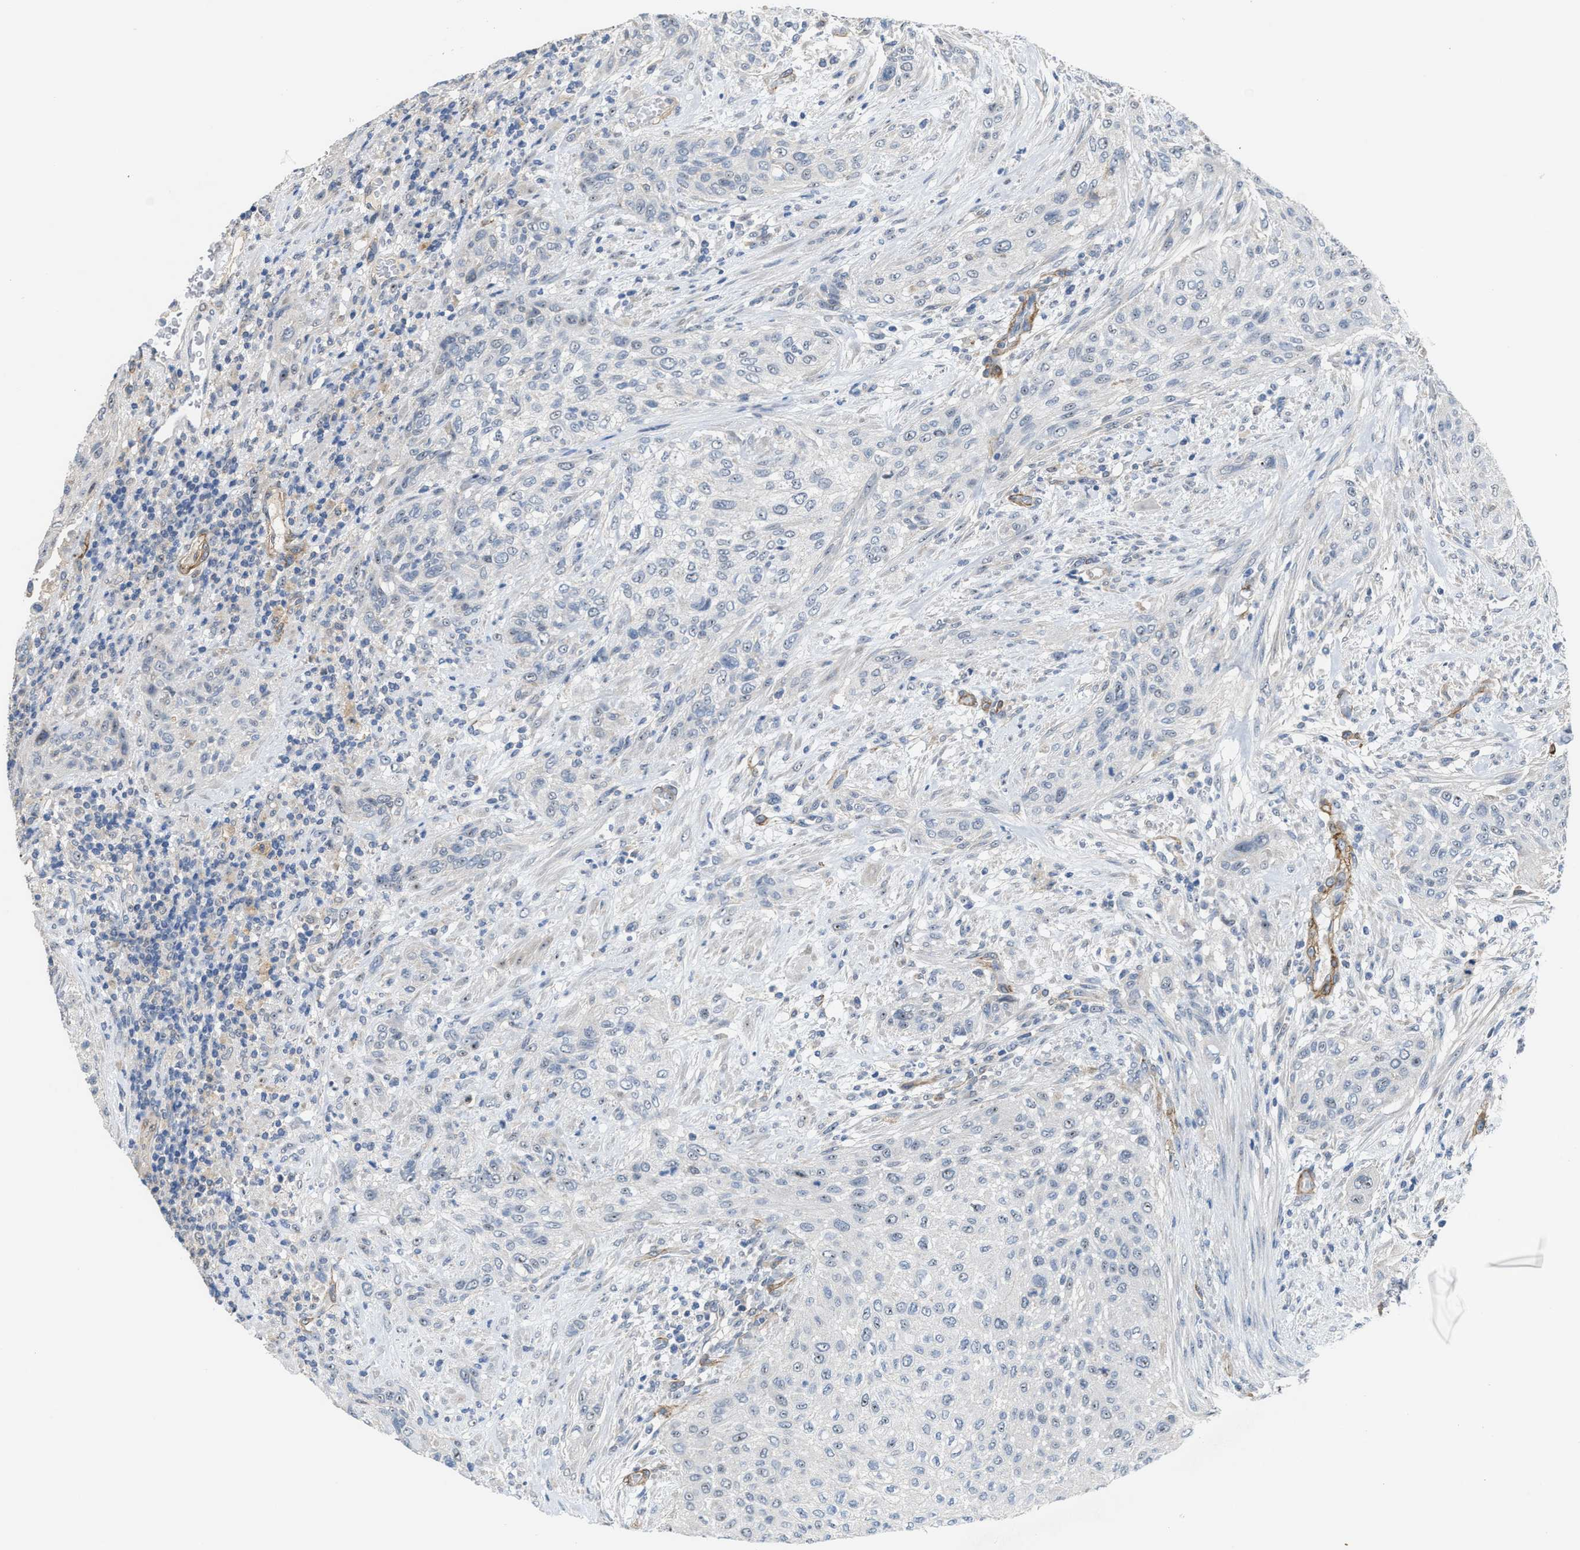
{"staining": {"intensity": "weak", "quantity": "<25%", "location": "nuclear"}, "tissue": "urothelial cancer", "cell_type": "Tumor cells", "image_type": "cancer", "snomed": [{"axis": "morphology", "description": "Urothelial carcinoma, Low grade"}, {"axis": "morphology", "description": "Urothelial carcinoma, High grade"}, {"axis": "topography", "description": "Urinary bladder"}], "caption": "Protein analysis of urothelial carcinoma (low-grade) shows no significant positivity in tumor cells.", "gene": "ZNF783", "patient": {"sex": "male", "age": 35}}